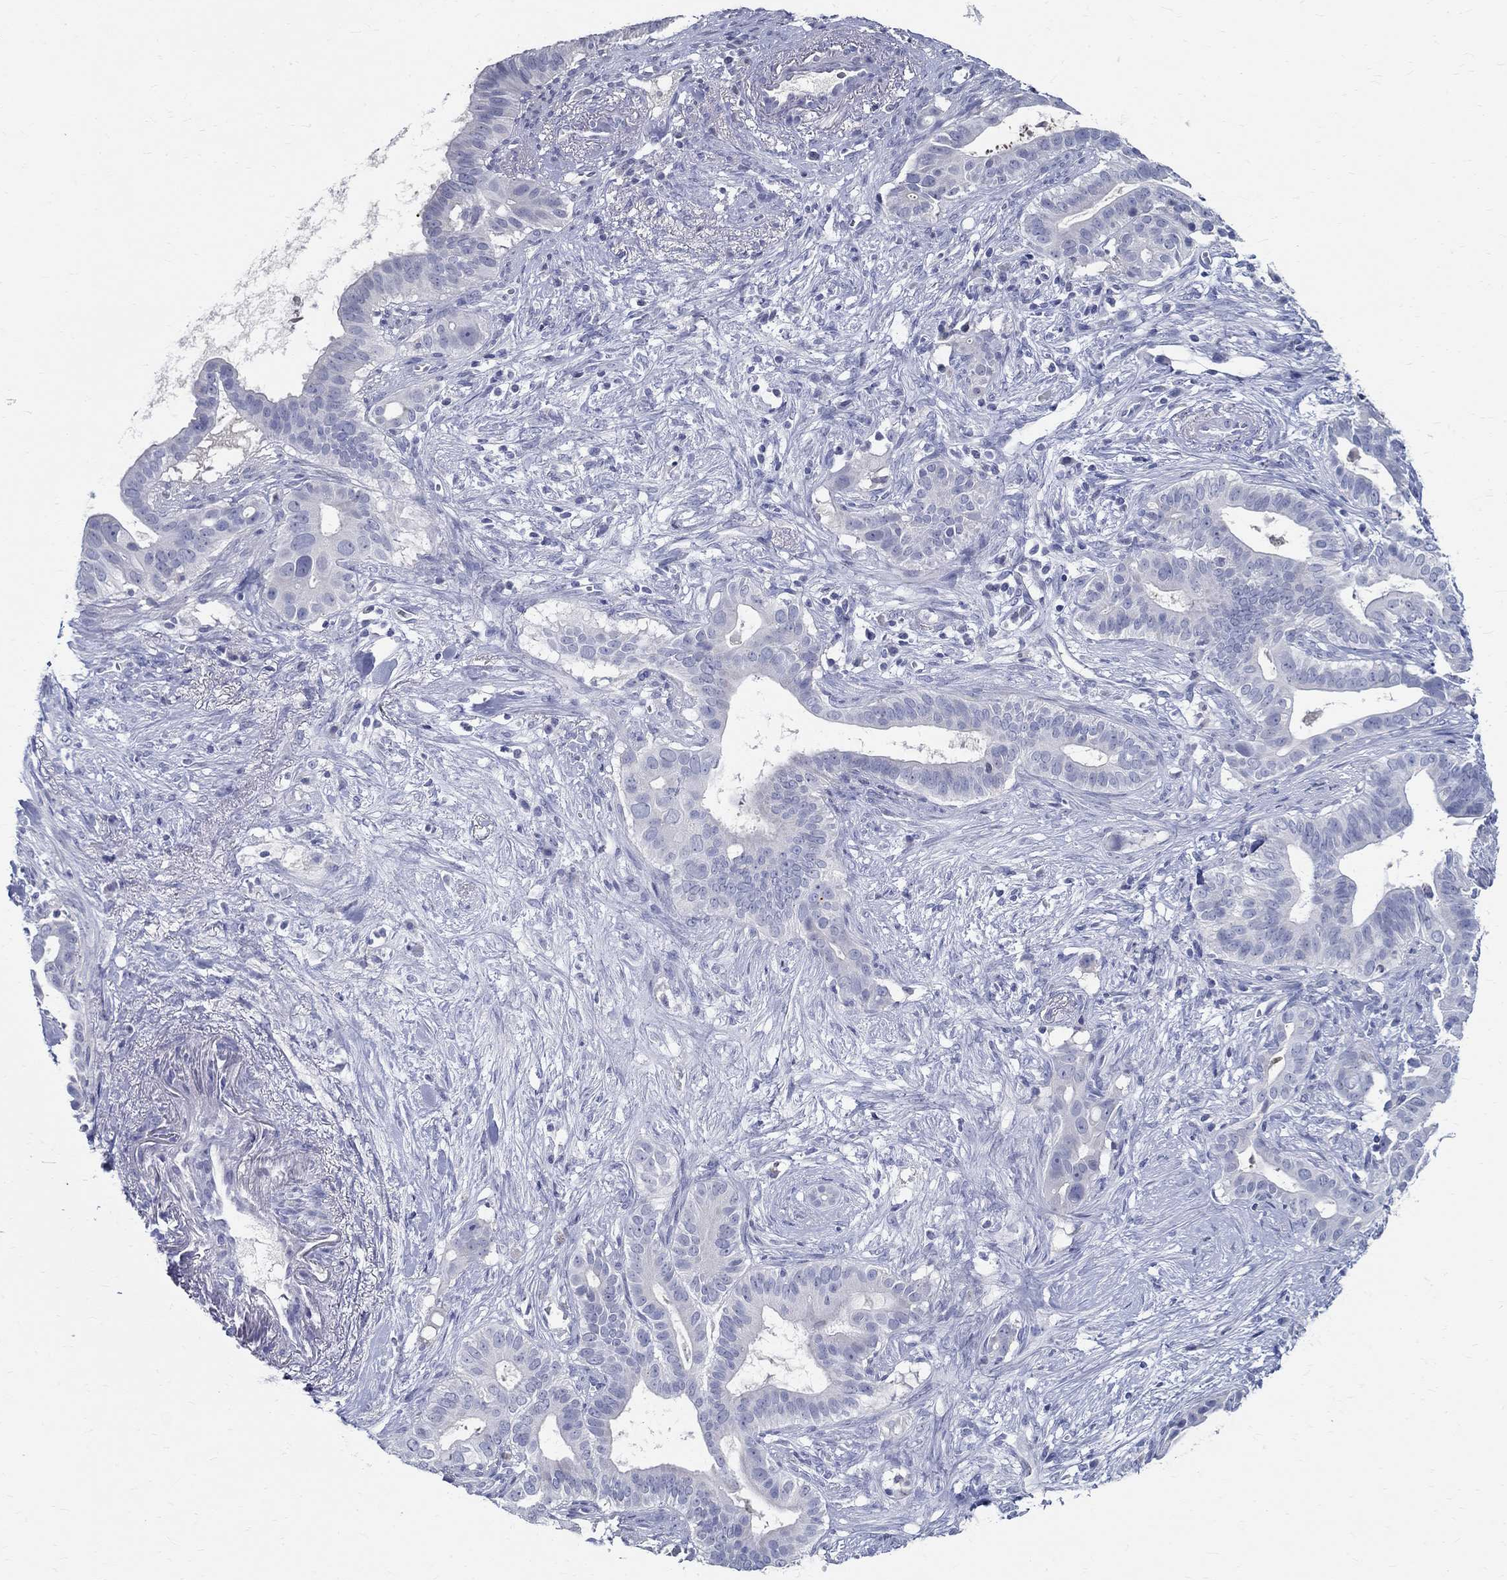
{"staining": {"intensity": "negative", "quantity": "none", "location": "none"}, "tissue": "pancreatic cancer", "cell_type": "Tumor cells", "image_type": "cancer", "snomed": [{"axis": "morphology", "description": "Adenocarcinoma, NOS"}, {"axis": "topography", "description": "Pancreas"}], "caption": "The immunohistochemistry (IHC) photomicrograph has no significant staining in tumor cells of pancreatic adenocarcinoma tissue.", "gene": "CETN1", "patient": {"sex": "male", "age": 61}}